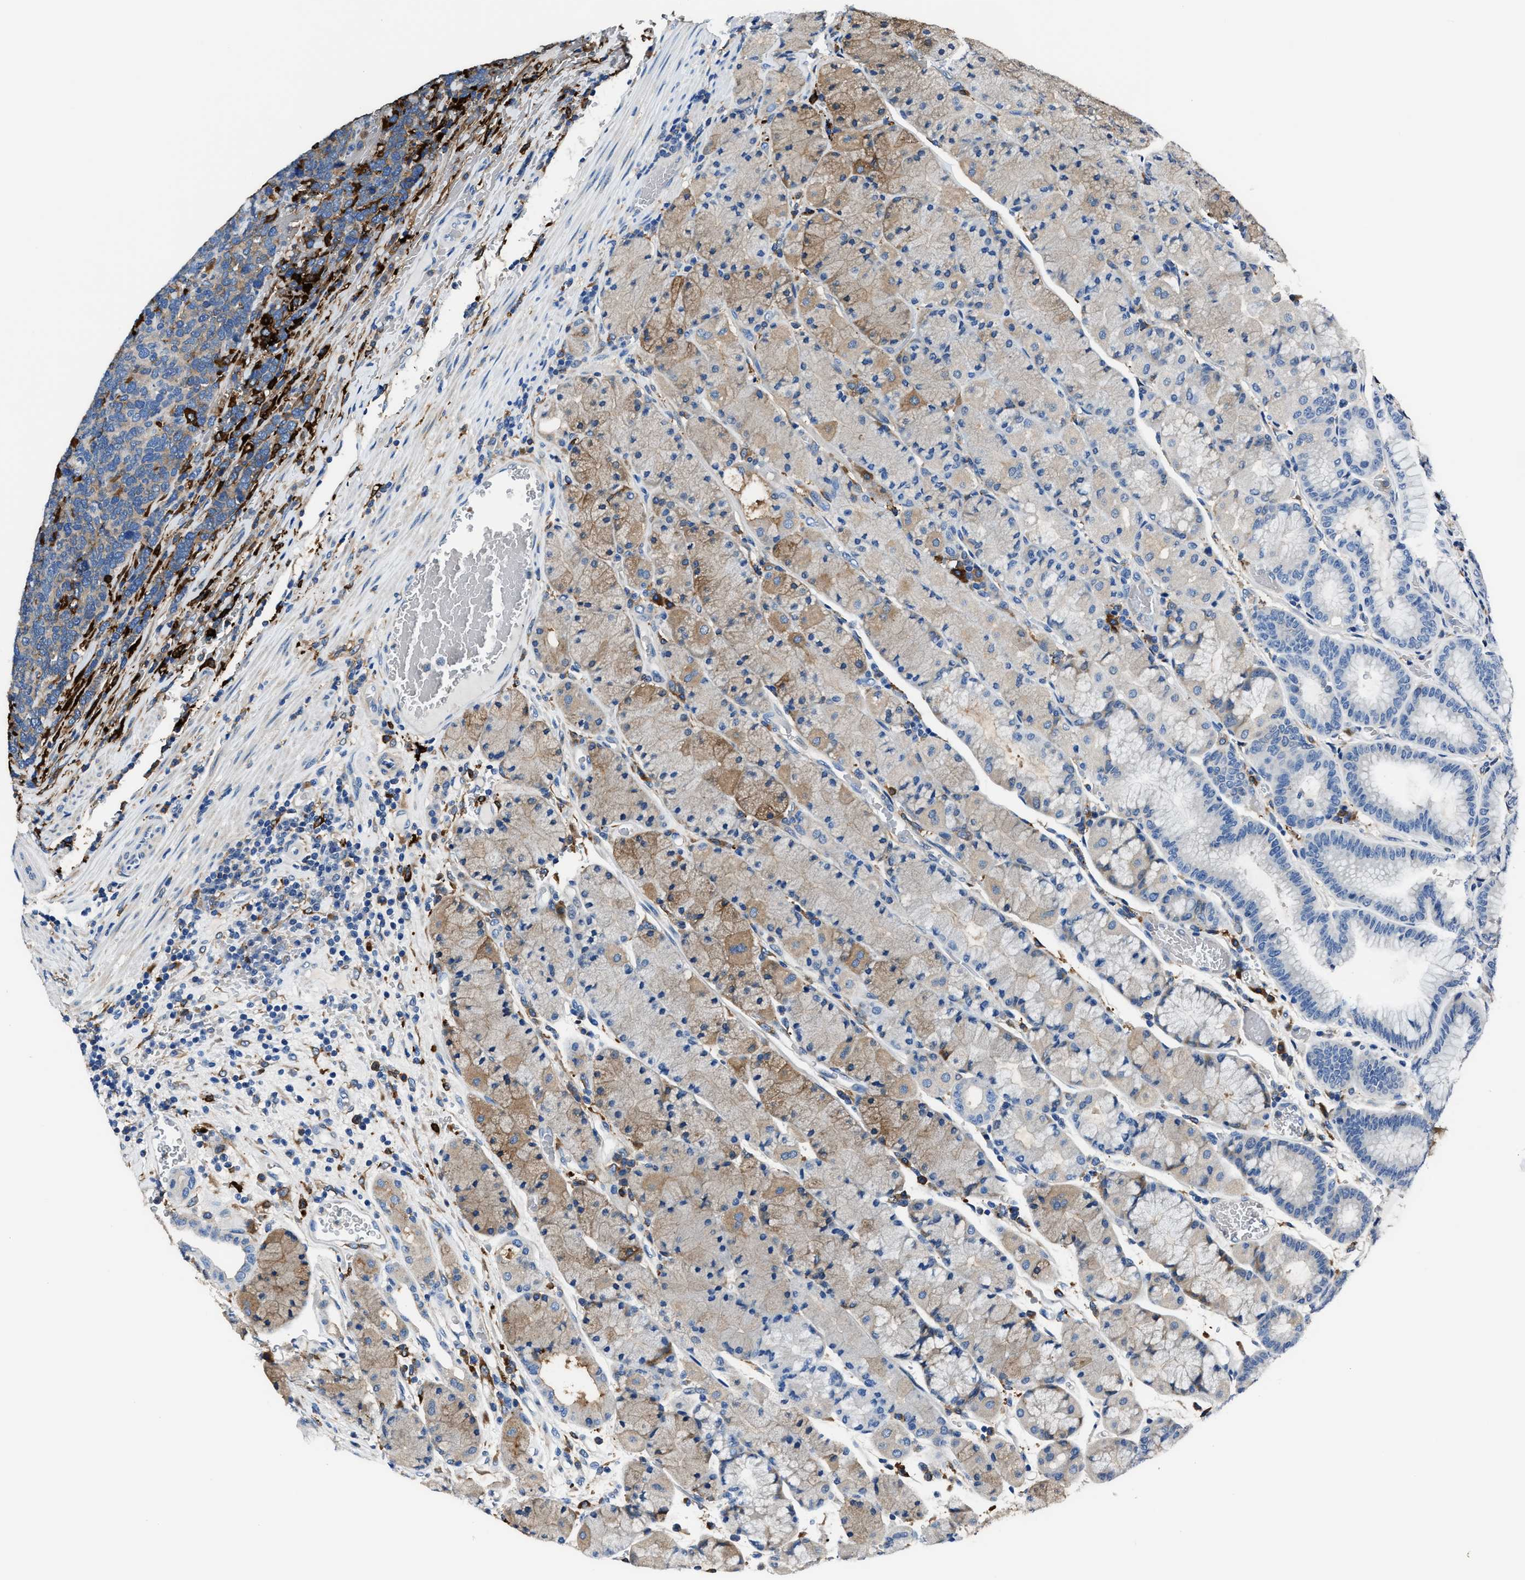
{"staining": {"intensity": "moderate", "quantity": "<25%", "location": "cytoplasmic/membranous"}, "tissue": "stomach", "cell_type": "Glandular cells", "image_type": "normal", "snomed": [{"axis": "morphology", "description": "Normal tissue, NOS"}, {"axis": "morphology", "description": "Carcinoid, malignant, NOS"}, {"axis": "topography", "description": "Stomach, upper"}], "caption": "IHC photomicrograph of normal stomach stained for a protein (brown), which exhibits low levels of moderate cytoplasmic/membranous staining in about <25% of glandular cells.", "gene": "FTL", "patient": {"sex": "male", "age": 39}}